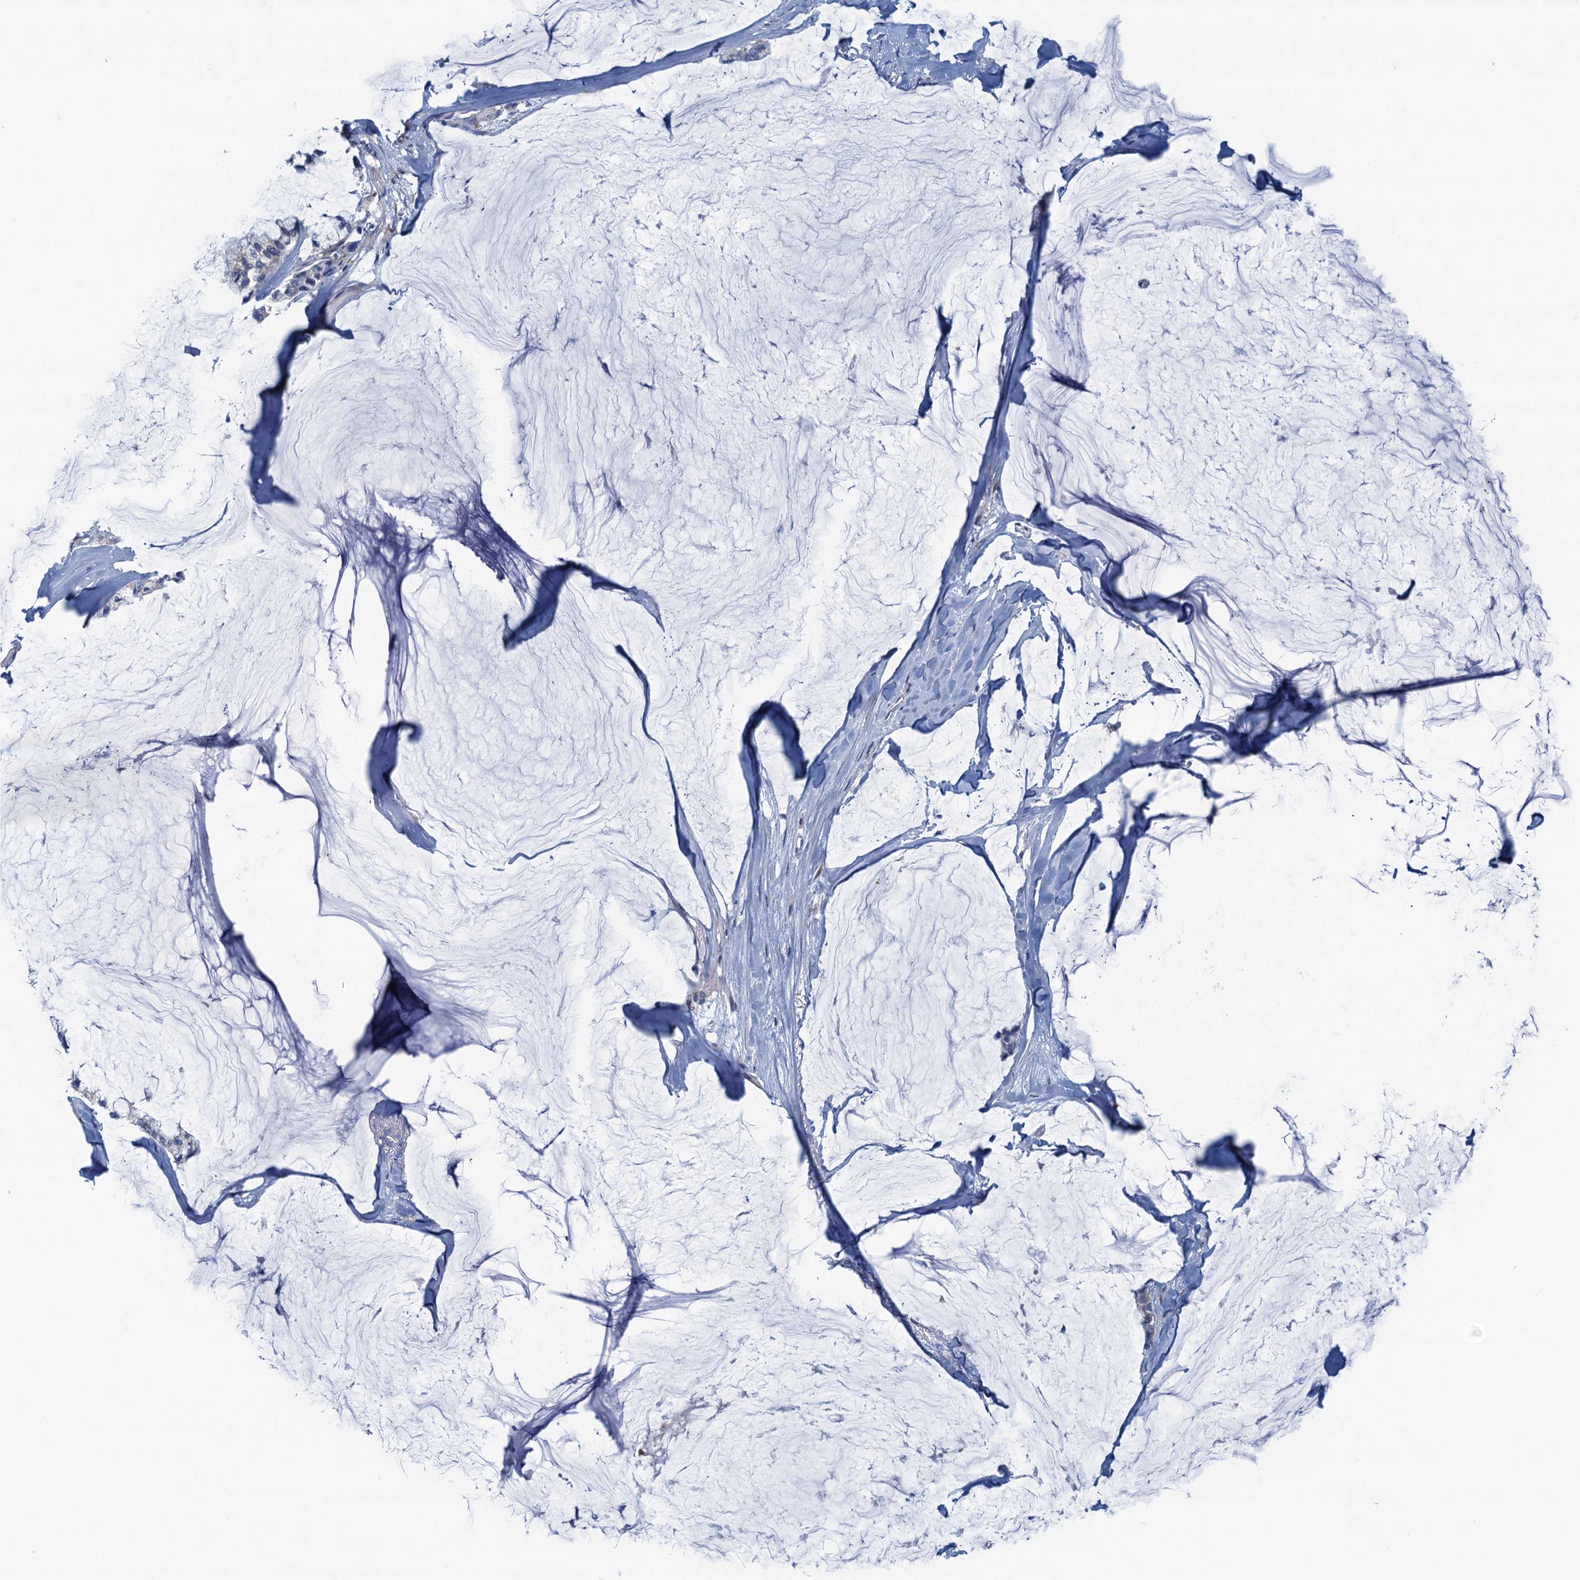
{"staining": {"intensity": "negative", "quantity": "none", "location": "none"}, "tissue": "ovarian cancer", "cell_type": "Tumor cells", "image_type": "cancer", "snomed": [{"axis": "morphology", "description": "Cystadenocarcinoma, mucinous, NOS"}, {"axis": "topography", "description": "Ovary"}], "caption": "Ovarian mucinous cystadenocarcinoma stained for a protein using IHC reveals no positivity tumor cells.", "gene": "MYDGF", "patient": {"sex": "female", "age": 39}}